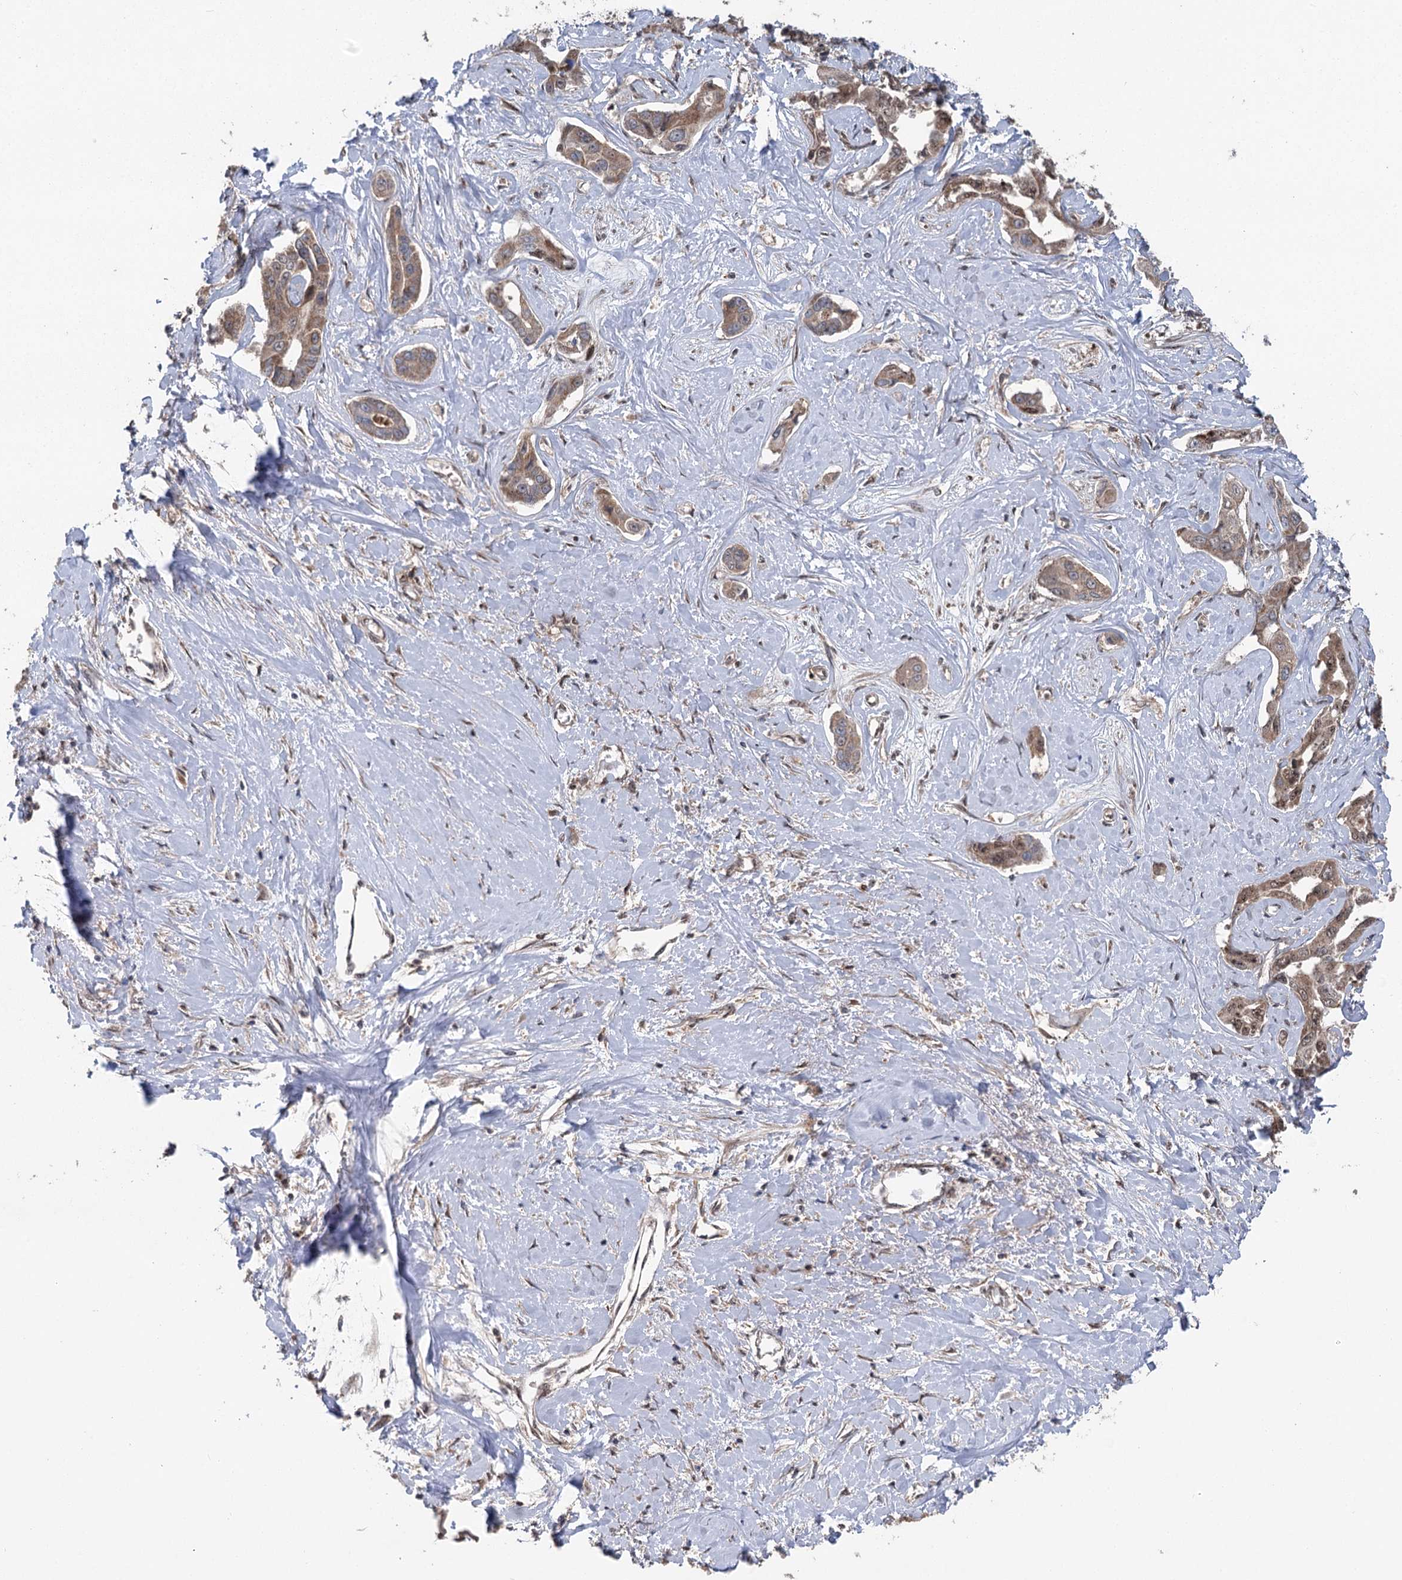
{"staining": {"intensity": "weak", "quantity": ">75%", "location": "cytoplasmic/membranous"}, "tissue": "liver cancer", "cell_type": "Tumor cells", "image_type": "cancer", "snomed": [{"axis": "morphology", "description": "Cholangiocarcinoma"}, {"axis": "topography", "description": "Liver"}], "caption": "There is low levels of weak cytoplasmic/membranous staining in tumor cells of liver cholangiocarcinoma, as demonstrated by immunohistochemical staining (brown color).", "gene": "C12orf4", "patient": {"sex": "male", "age": 59}}